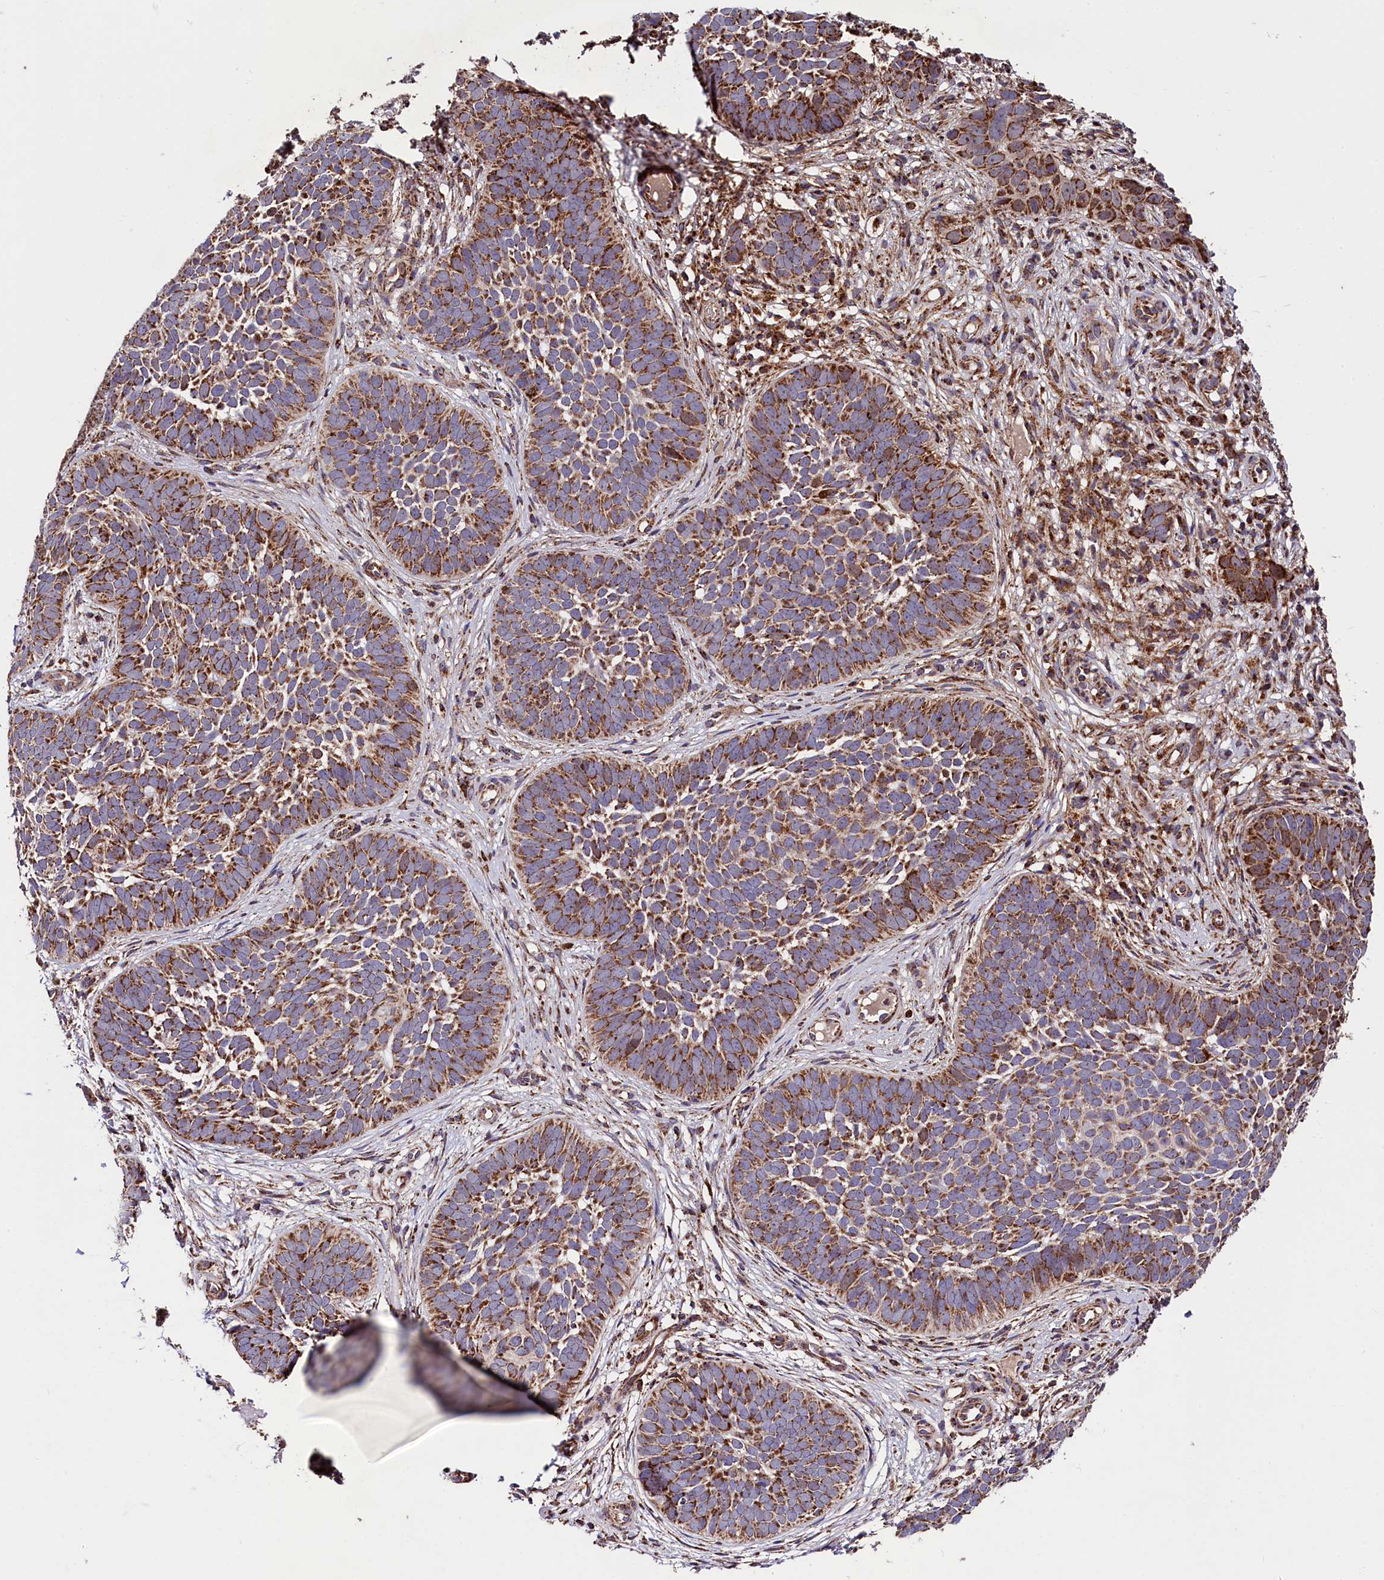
{"staining": {"intensity": "strong", "quantity": ">75%", "location": "cytoplasmic/membranous"}, "tissue": "skin cancer", "cell_type": "Tumor cells", "image_type": "cancer", "snomed": [{"axis": "morphology", "description": "Basal cell carcinoma"}, {"axis": "topography", "description": "Skin"}], "caption": "Human skin cancer (basal cell carcinoma) stained with a brown dye displays strong cytoplasmic/membranous positive expression in approximately >75% of tumor cells.", "gene": "CLYBL", "patient": {"sex": "male", "age": 89}}